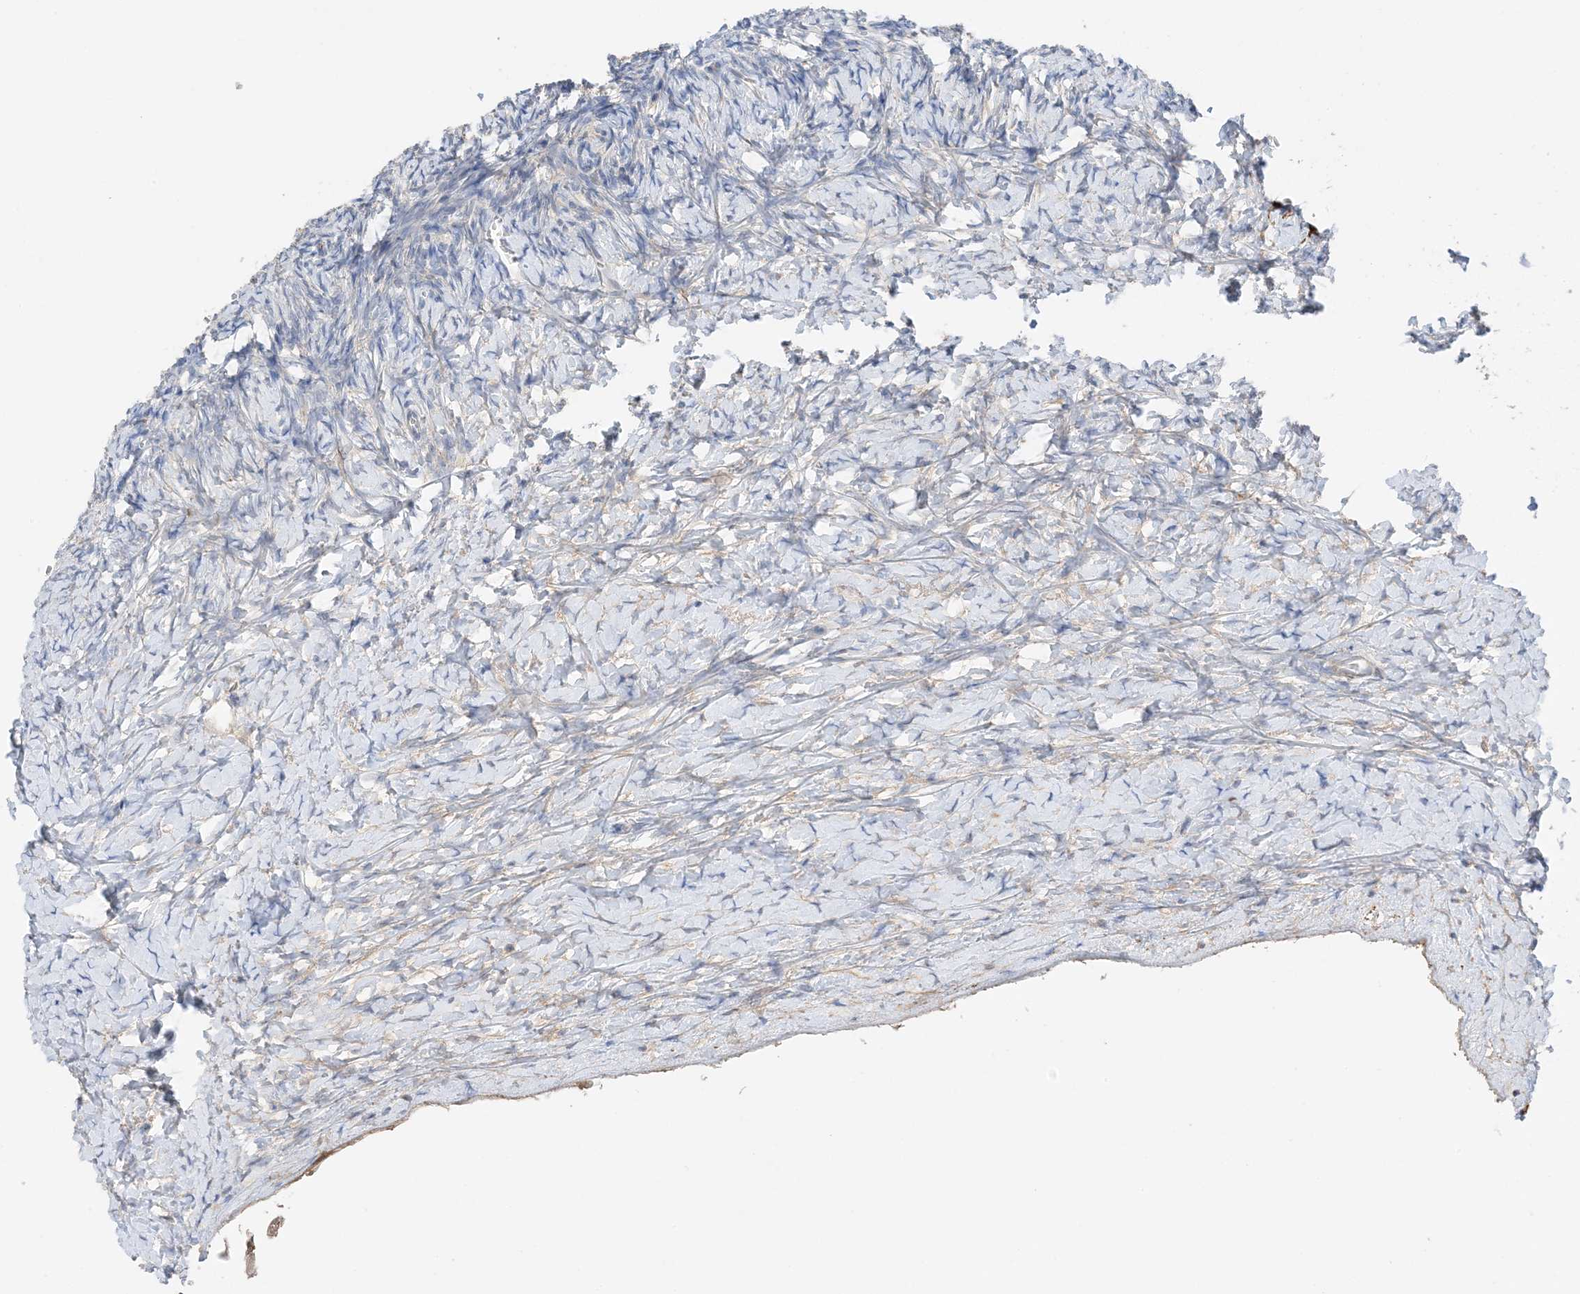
{"staining": {"intensity": "strong", "quantity": "<25%", "location": "cytoplasmic/membranous"}, "tissue": "ovary", "cell_type": "Ovarian stroma cells", "image_type": "normal", "snomed": [{"axis": "morphology", "description": "Normal tissue, NOS"}, {"axis": "morphology", "description": "Developmental malformation"}, {"axis": "topography", "description": "Ovary"}], "caption": "Immunohistochemistry of normal ovary exhibits medium levels of strong cytoplasmic/membranous positivity in about <25% of ovarian stroma cells. The protein of interest is shown in brown color, while the nuclei are stained blue.", "gene": "KIFBP", "patient": {"sex": "female", "age": 39}}